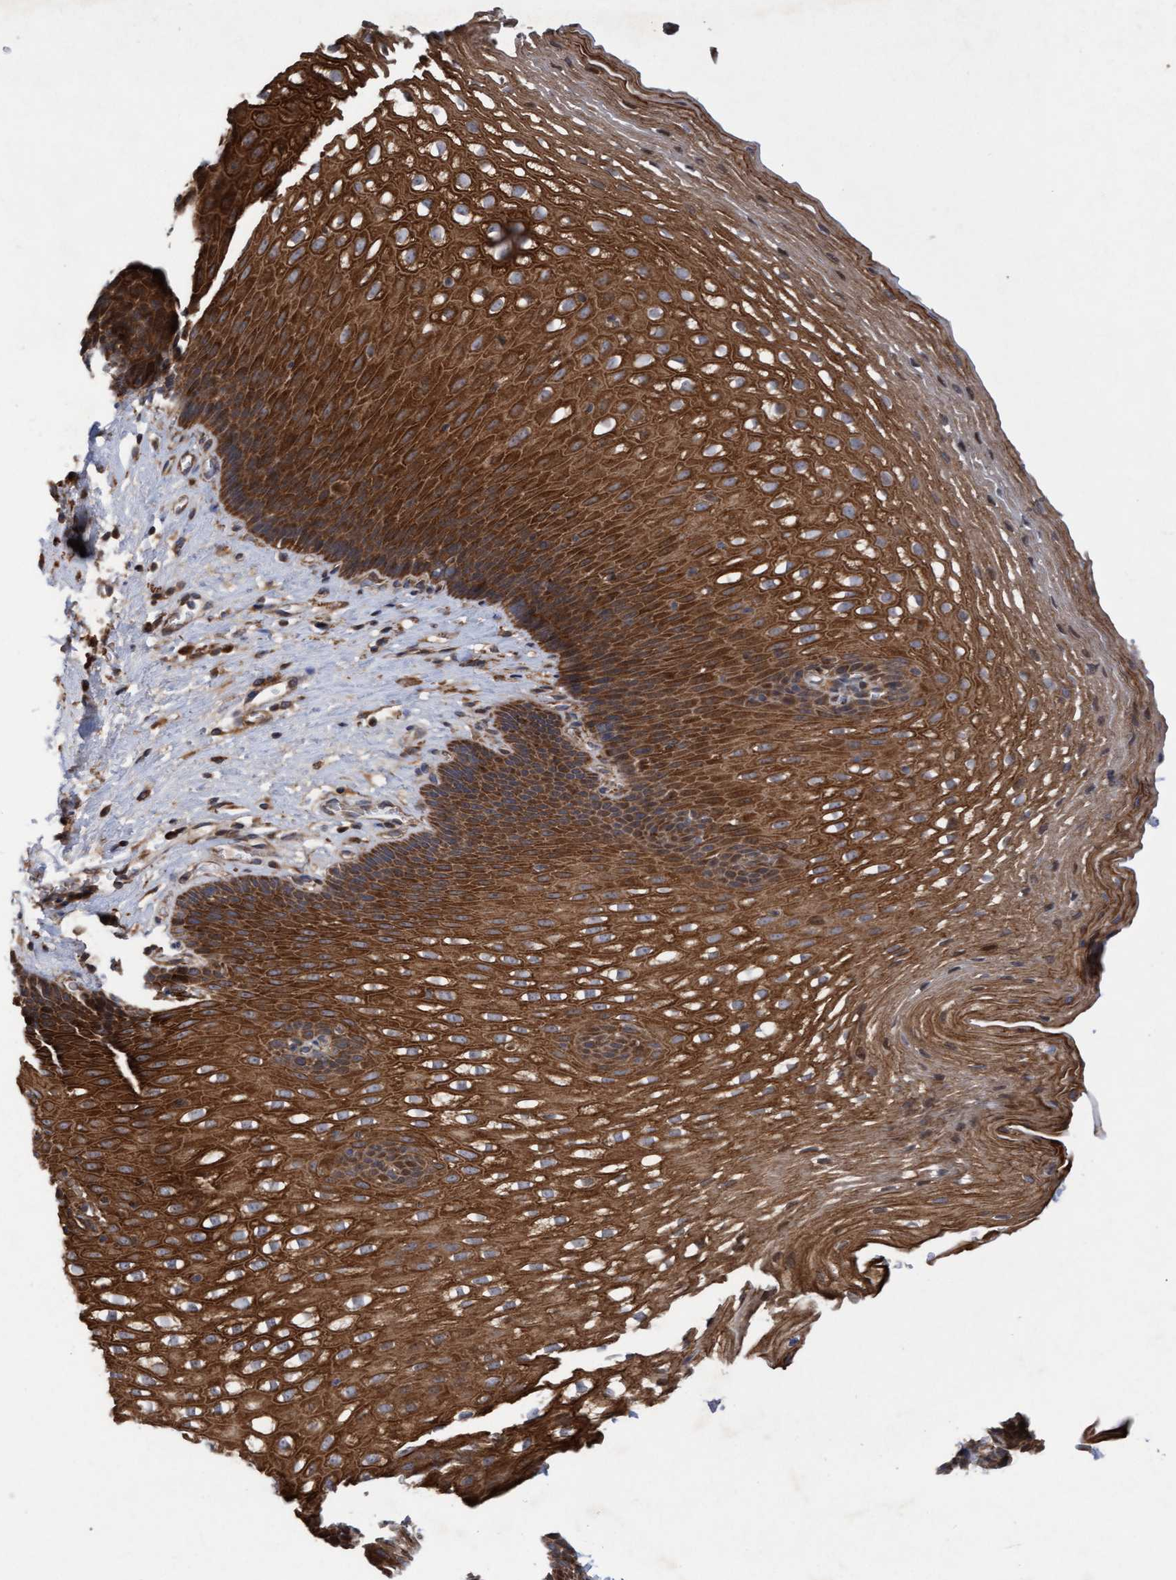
{"staining": {"intensity": "strong", "quantity": ">75%", "location": "cytoplasmic/membranous"}, "tissue": "esophagus", "cell_type": "Squamous epithelial cells", "image_type": "normal", "snomed": [{"axis": "morphology", "description": "Normal tissue, NOS"}, {"axis": "topography", "description": "Esophagus"}], "caption": "Brown immunohistochemical staining in benign esophagus shows strong cytoplasmic/membranous positivity in about >75% of squamous epithelial cells. (Stains: DAB (3,3'-diaminobenzidine) in brown, nuclei in blue, Microscopy: brightfield microscopy at high magnification).", "gene": "ELP5", "patient": {"sex": "male", "age": 48}}